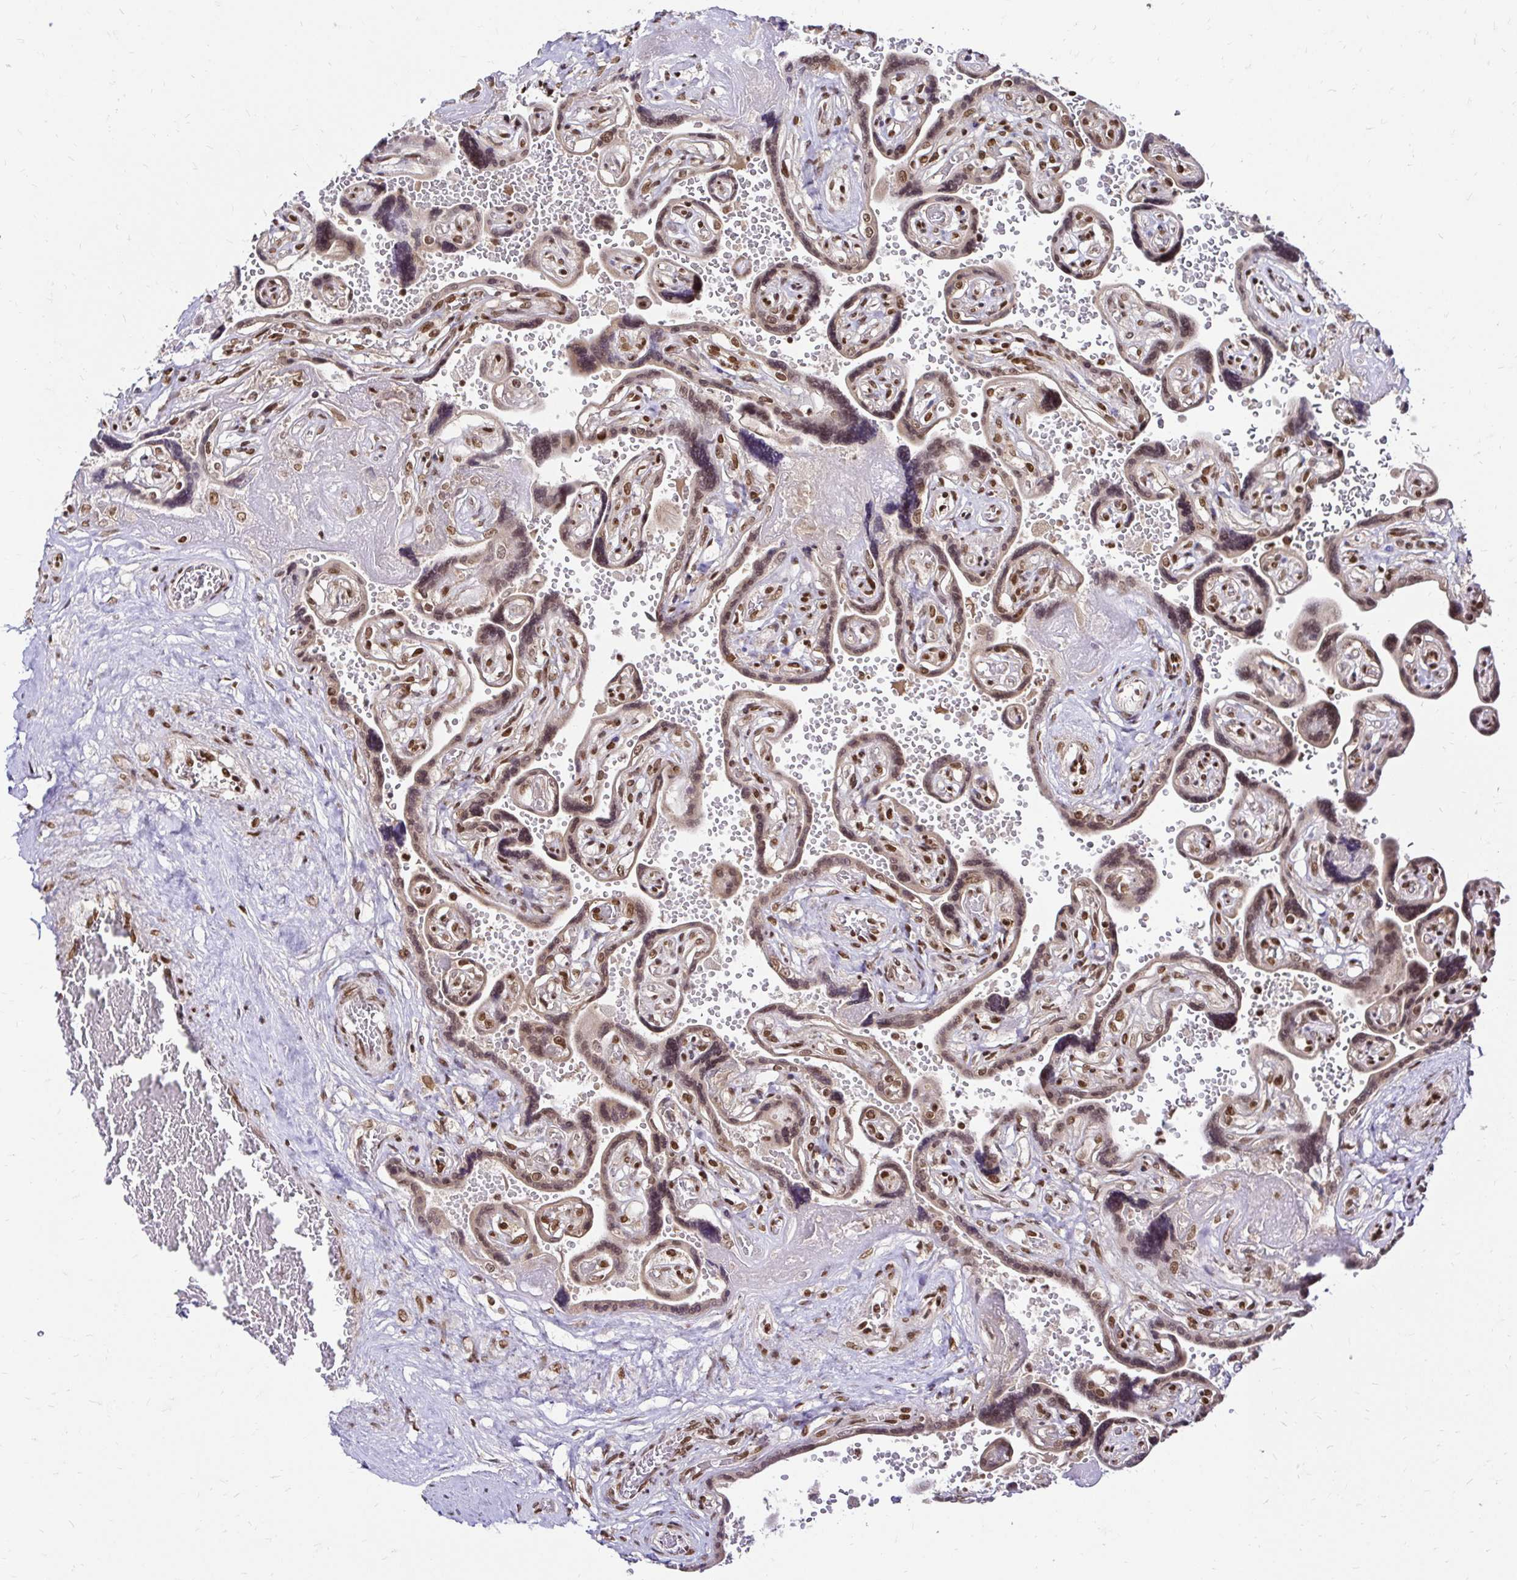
{"staining": {"intensity": "moderate", "quantity": ">75%", "location": "nuclear"}, "tissue": "placenta", "cell_type": "Decidual cells", "image_type": "normal", "snomed": [{"axis": "morphology", "description": "Normal tissue, NOS"}, {"axis": "topography", "description": "Placenta"}], "caption": "This micrograph exhibits IHC staining of benign human placenta, with medium moderate nuclear positivity in about >75% of decidual cells.", "gene": "GLYR1", "patient": {"sex": "female", "age": 32}}